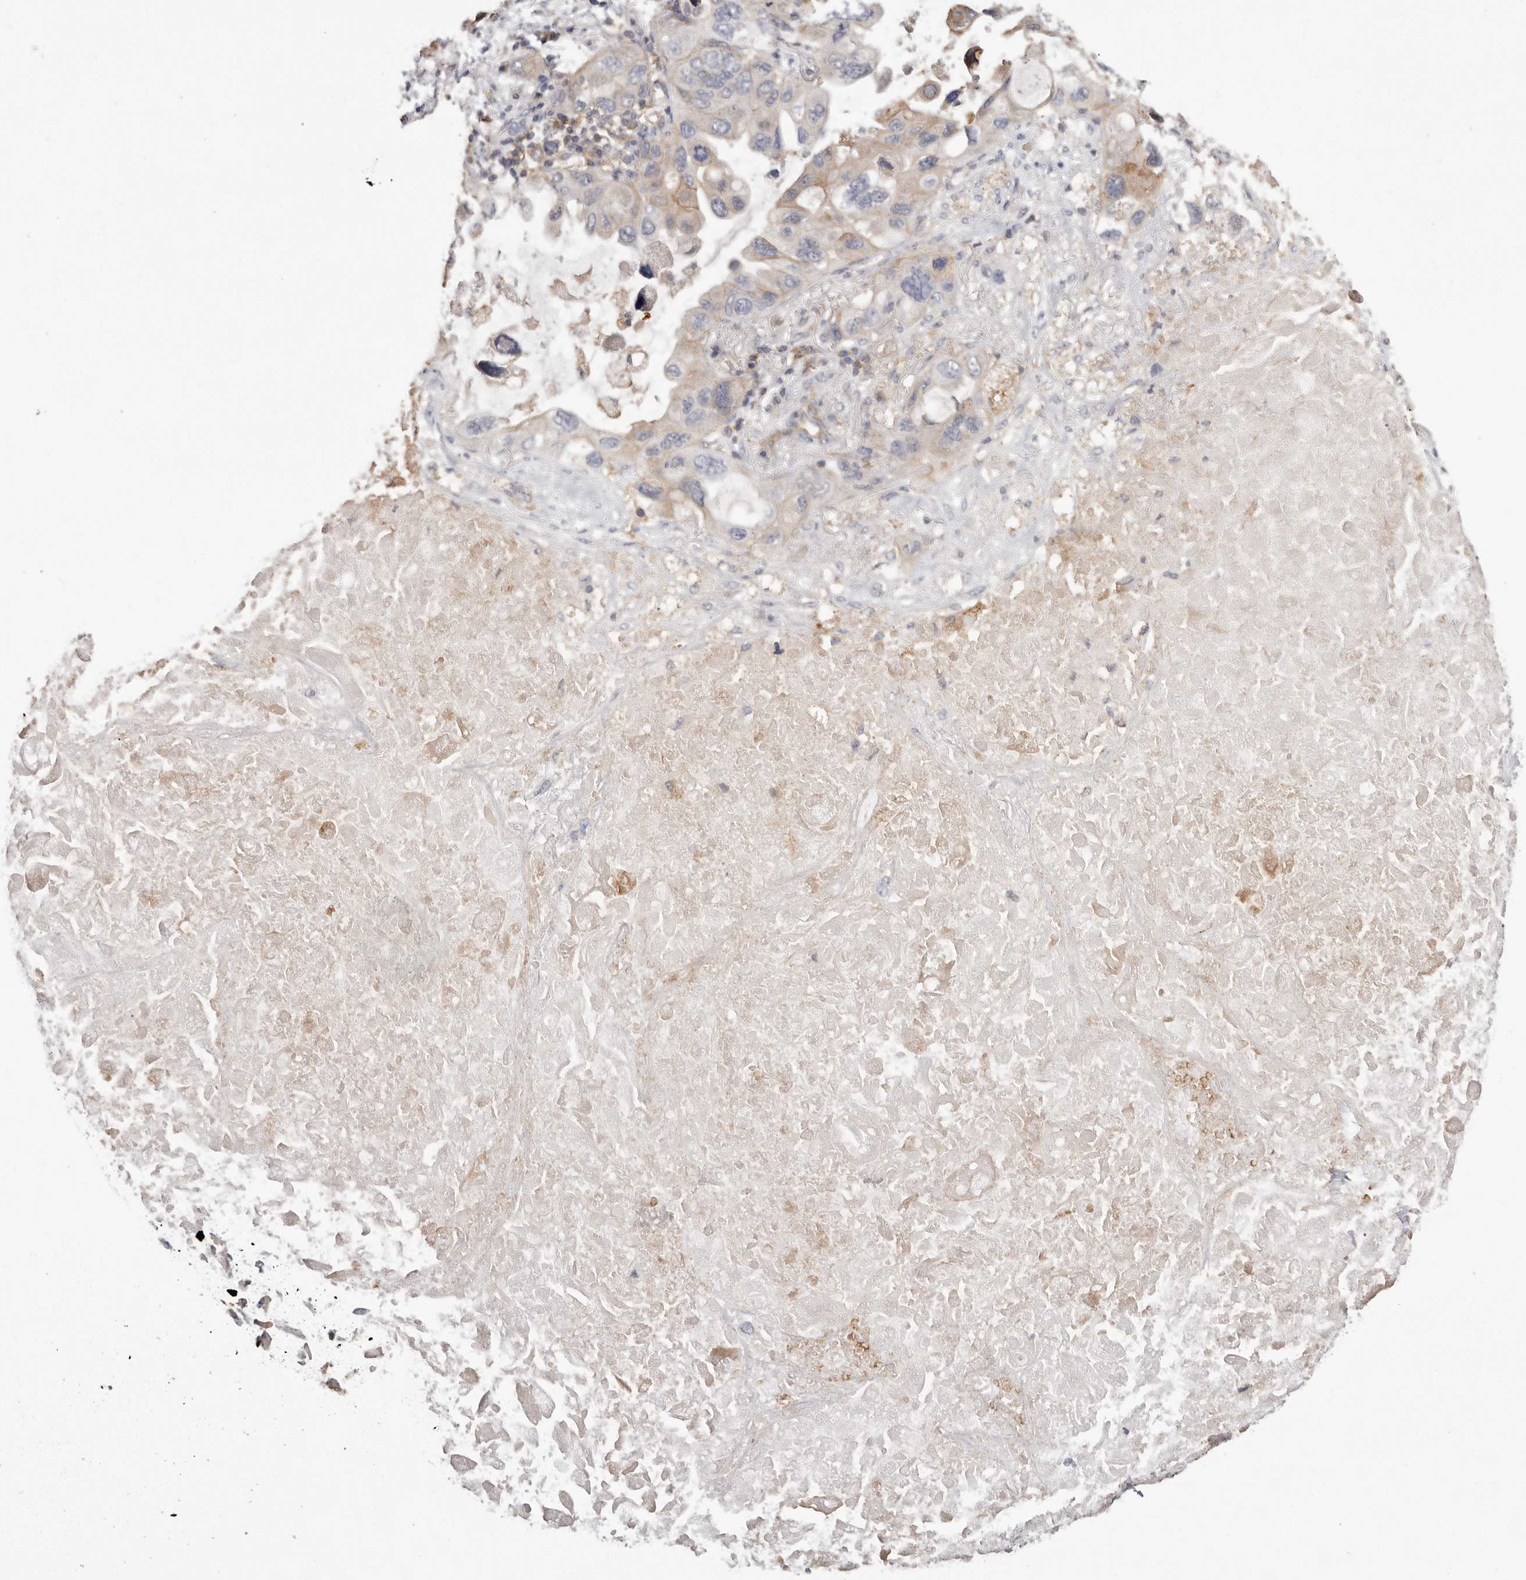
{"staining": {"intensity": "weak", "quantity": "<25%", "location": "cytoplasmic/membranous"}, "tissue": "lung cancer", "cell_type": "Tumor cells", "image_type": "cancer", "snomed": [{"axis": "morphology", "description": "Squamous cell carcinoma, NOS"}, {"axis": "topography", "description": "Lung"}], "caption": "Tumor cells show no significant staining in lung squamous cell carcinoma.", "gene": "MMACHC", "patient": {"sex": "female", "age": 73}}